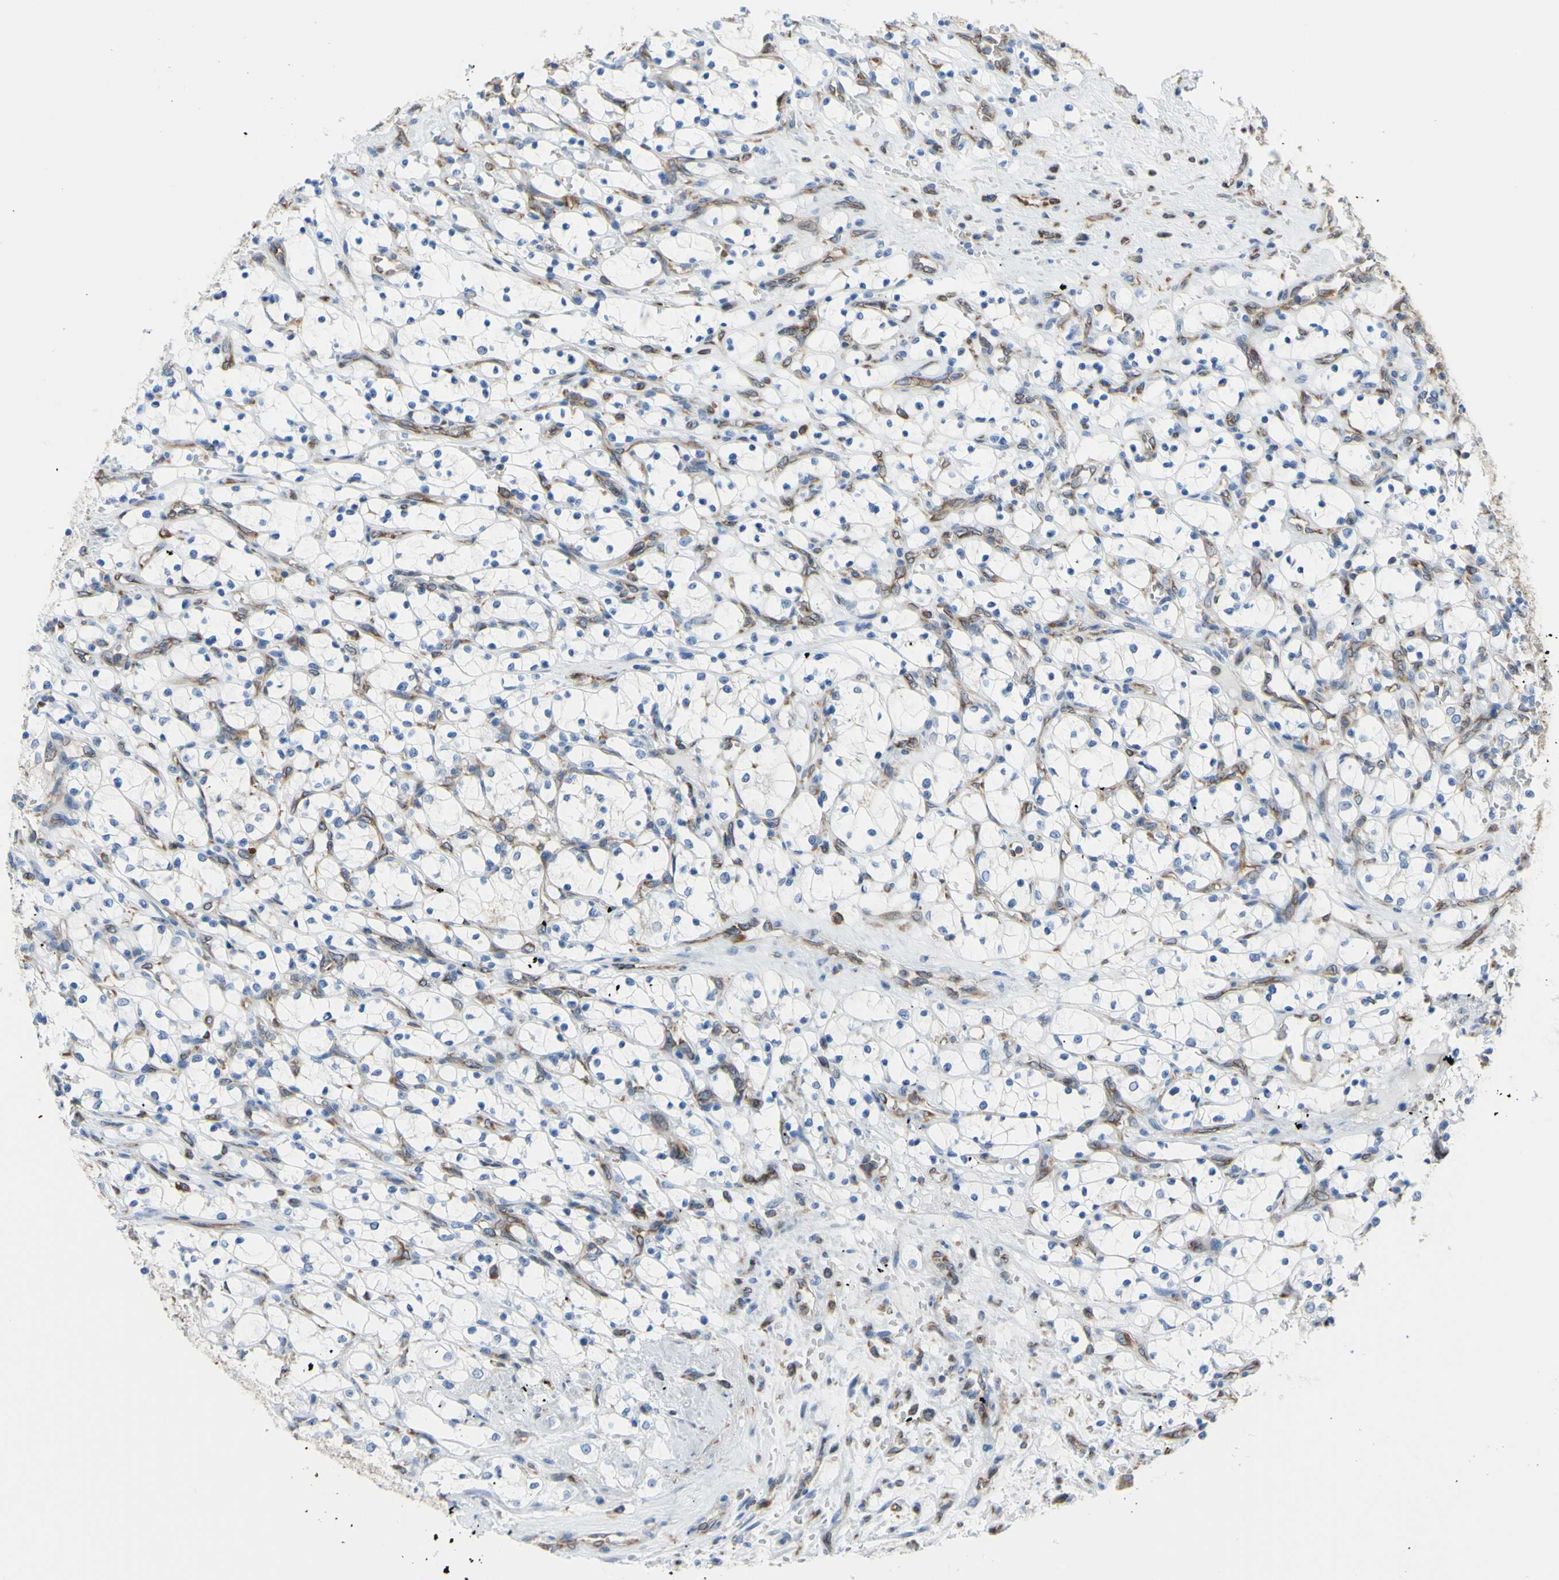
{"staining": {"intensity": "negative", "quantity": "none", "location": "none"}, "tissue": "renal cancer", "cell_type": "Tumor cells", "image_type": "cancer", "snomed": [{"axis": "morphology", "description": "Adenocarcinoma, NOS"}, {"axis": "topography", "description": "Kidney"}], "caption": "An image of adenocarcinoma (renal) stained for a protein exhibits no brown staining in tumor cells. Nuclei are stained in blue.", "gene": "MGST2", "patient": {"sex": "female", "age": 69}}